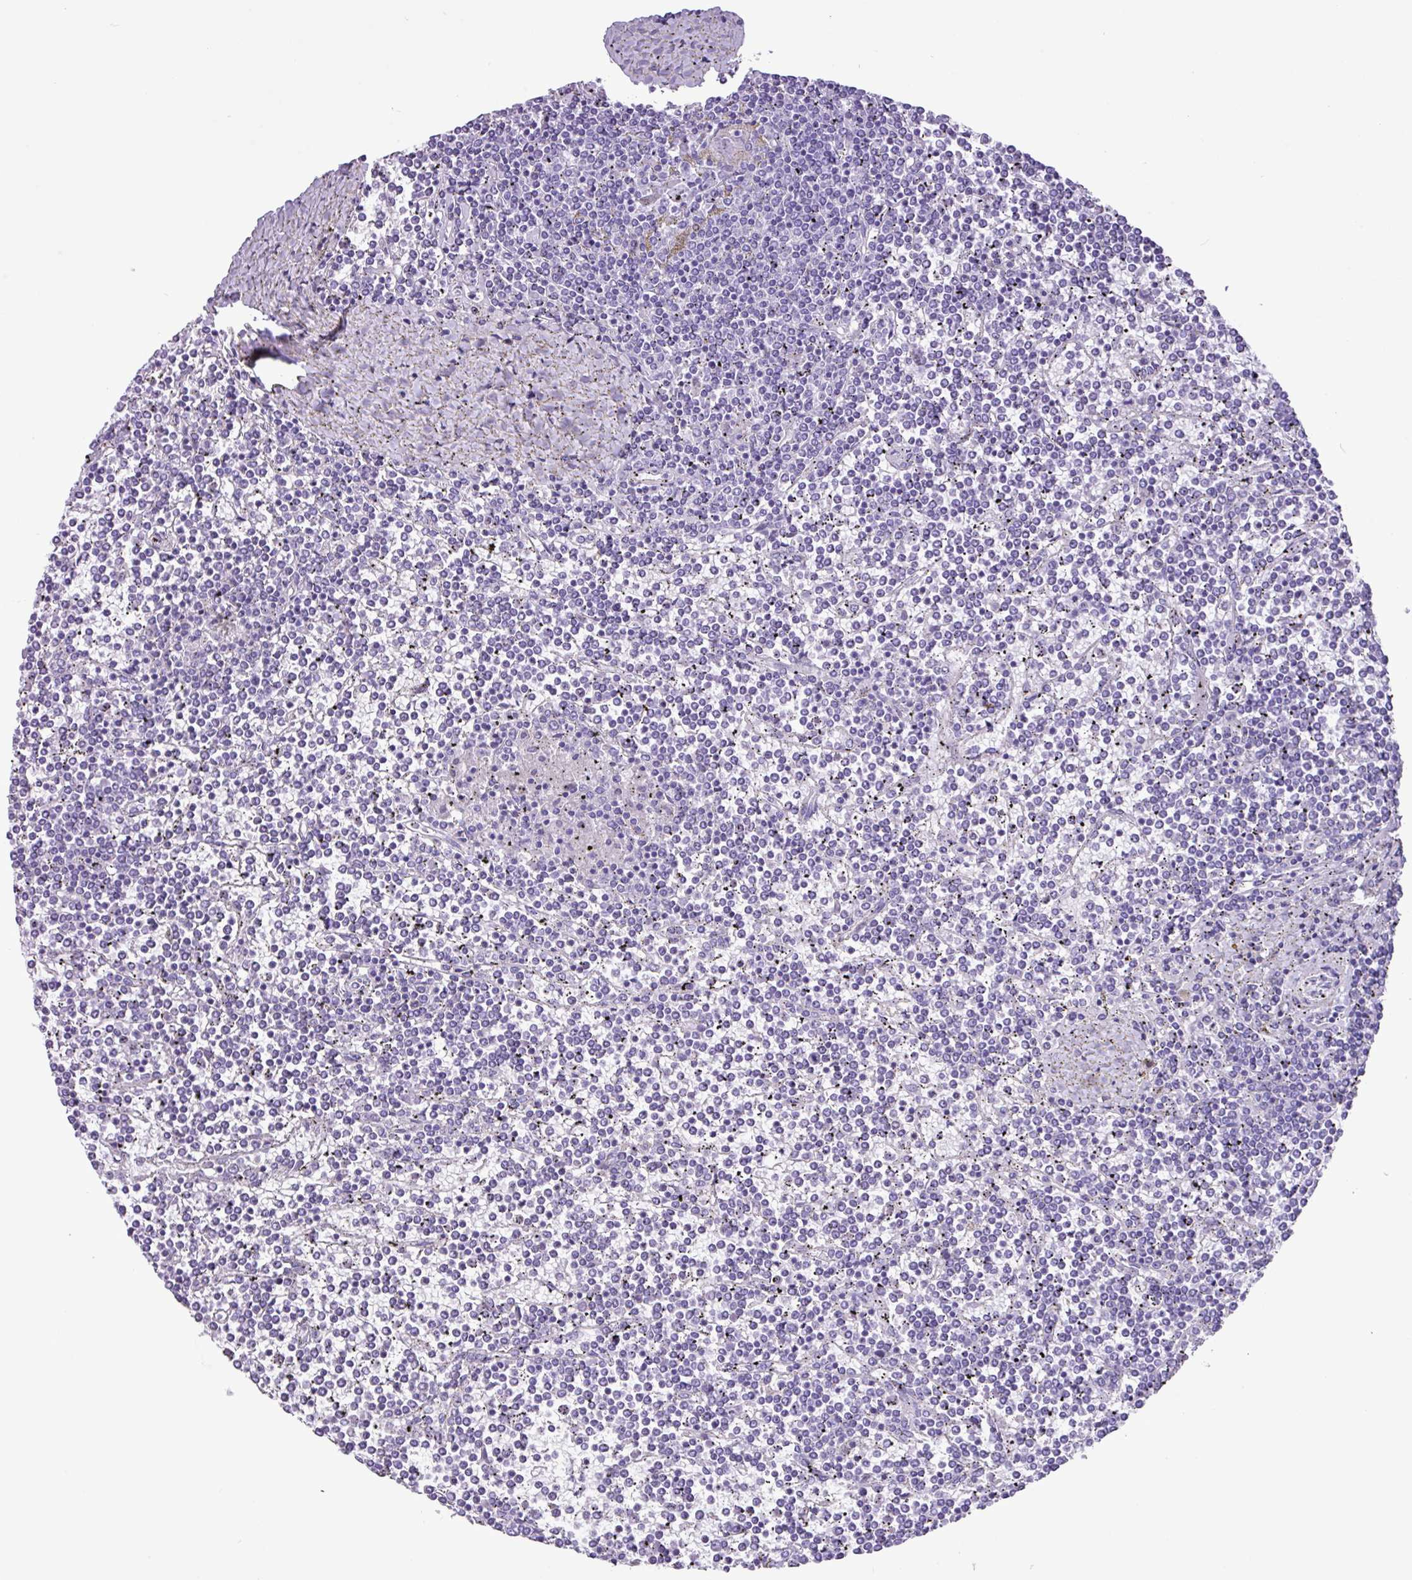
{"staining": {"intensity": "negative", "quantity": "none", "location": "none"}, "tissue": "lymphoma", "cell_type": "Tumor cells", "image_type": "cancer", "snomed": [{"axis": "morphology", "description": "Malignant lymphoma, non-Hodgkin's type, Low grade"}, {"axis": "topography", "description": "Spleen"}], "caption": "Immunohistochemistry histopathology image of neoplastic tissue: lymphoma stained with DAB demonstrates no significant protein expression in tumor cells.", "gene": "CKMT2", "patient": {"sex": "female", "age": 19}}